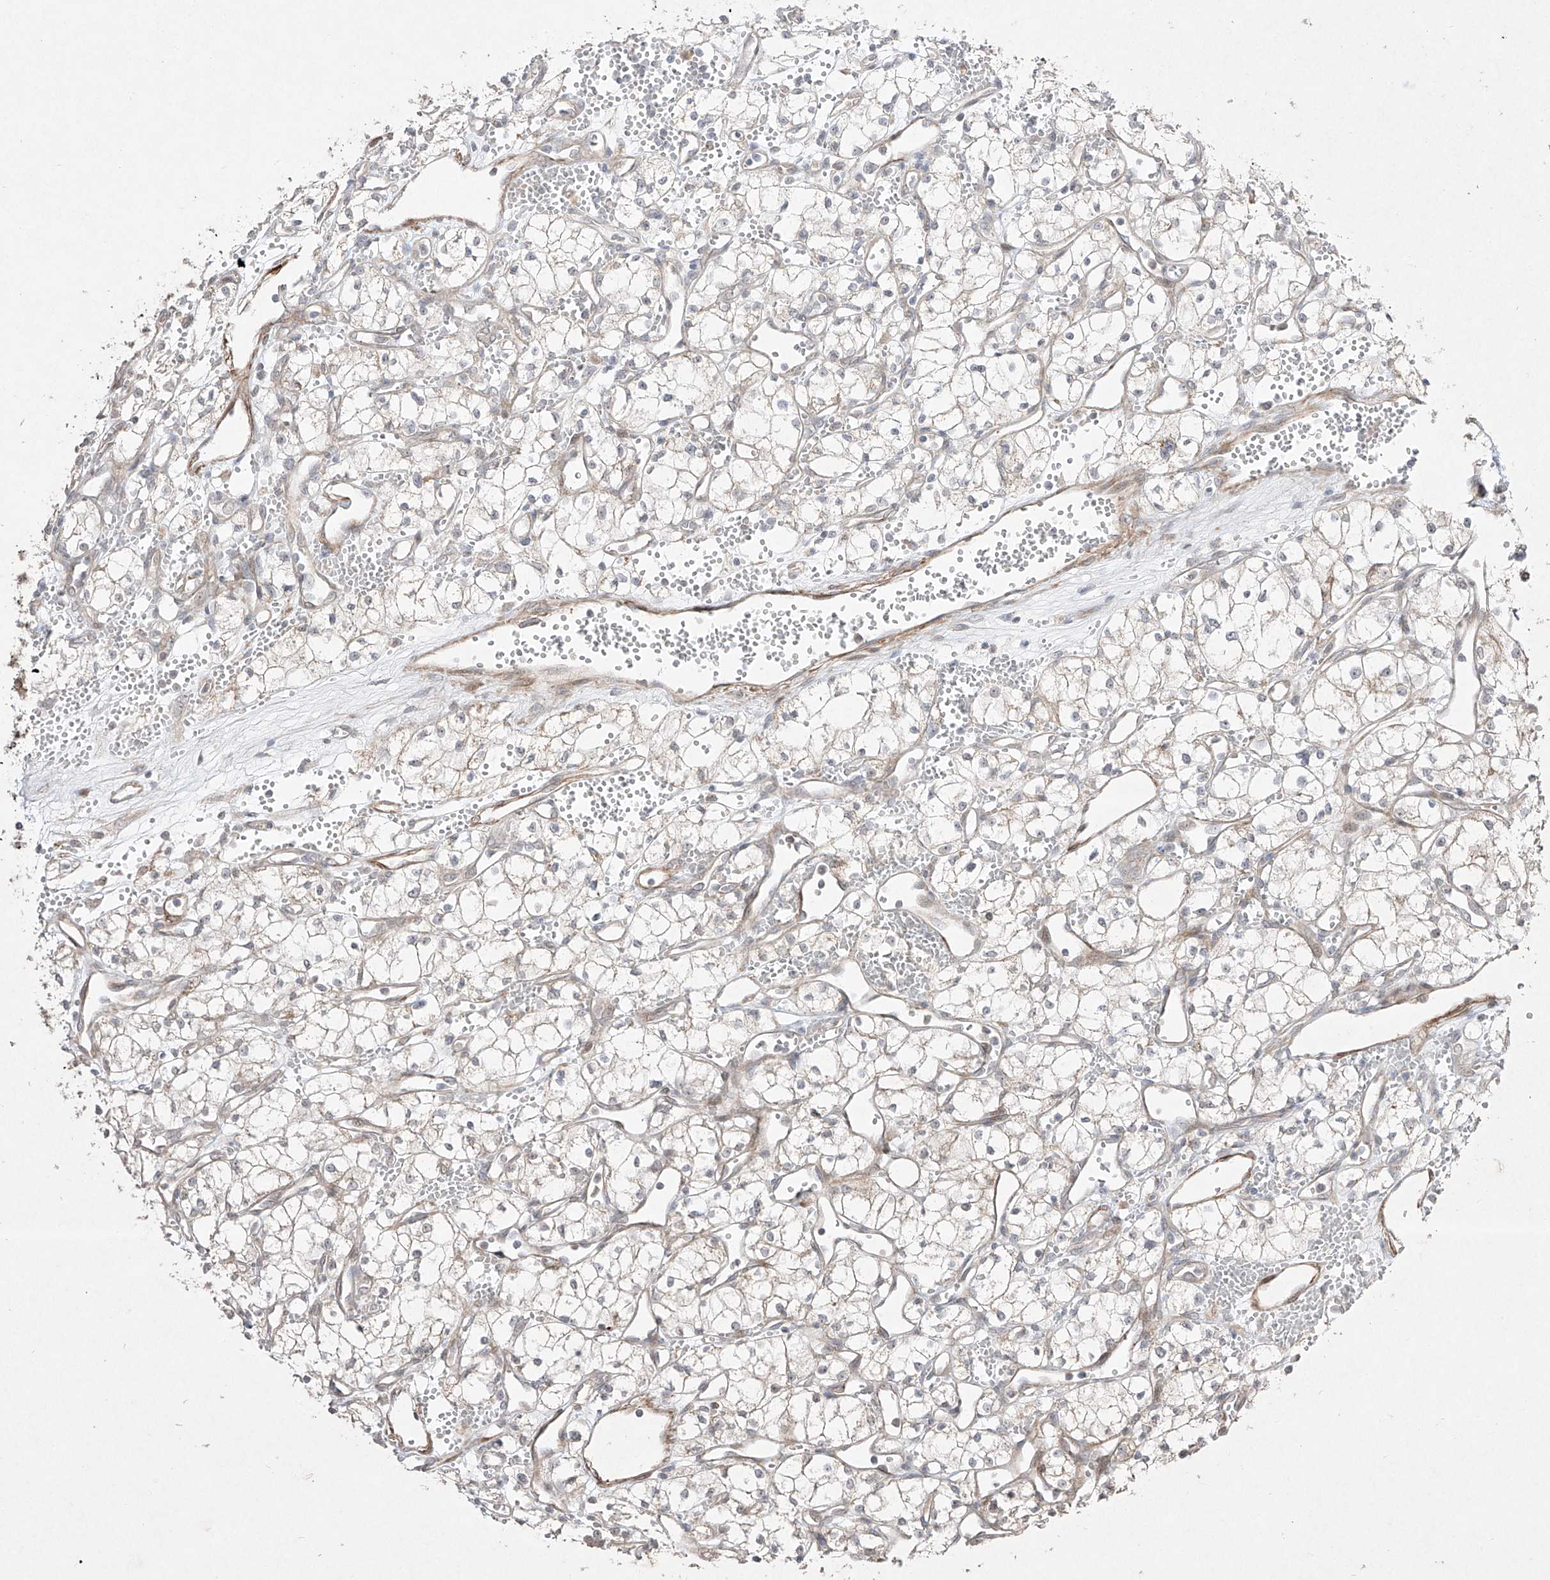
{"staining": {"intensity": "negative", "quantity": "none", "location": "none"}, "tissue": "renal cancer", "cell_type": "Tumor cells", "image_type": "cancer", "snomed": [{"axis": "morphology", "description": "Adenocarcinoma, NOS"}, {"axis": "topography", "description": "Kidney"}], "caption": "An immunohistochemistry photomicrograph of adenocarcinoma (renal) is shown. There is no staining in tumor cells of adenocarcinoma (renal).", "gene": "KDM1B", "patient": {"sex": "male", "age": 59}}